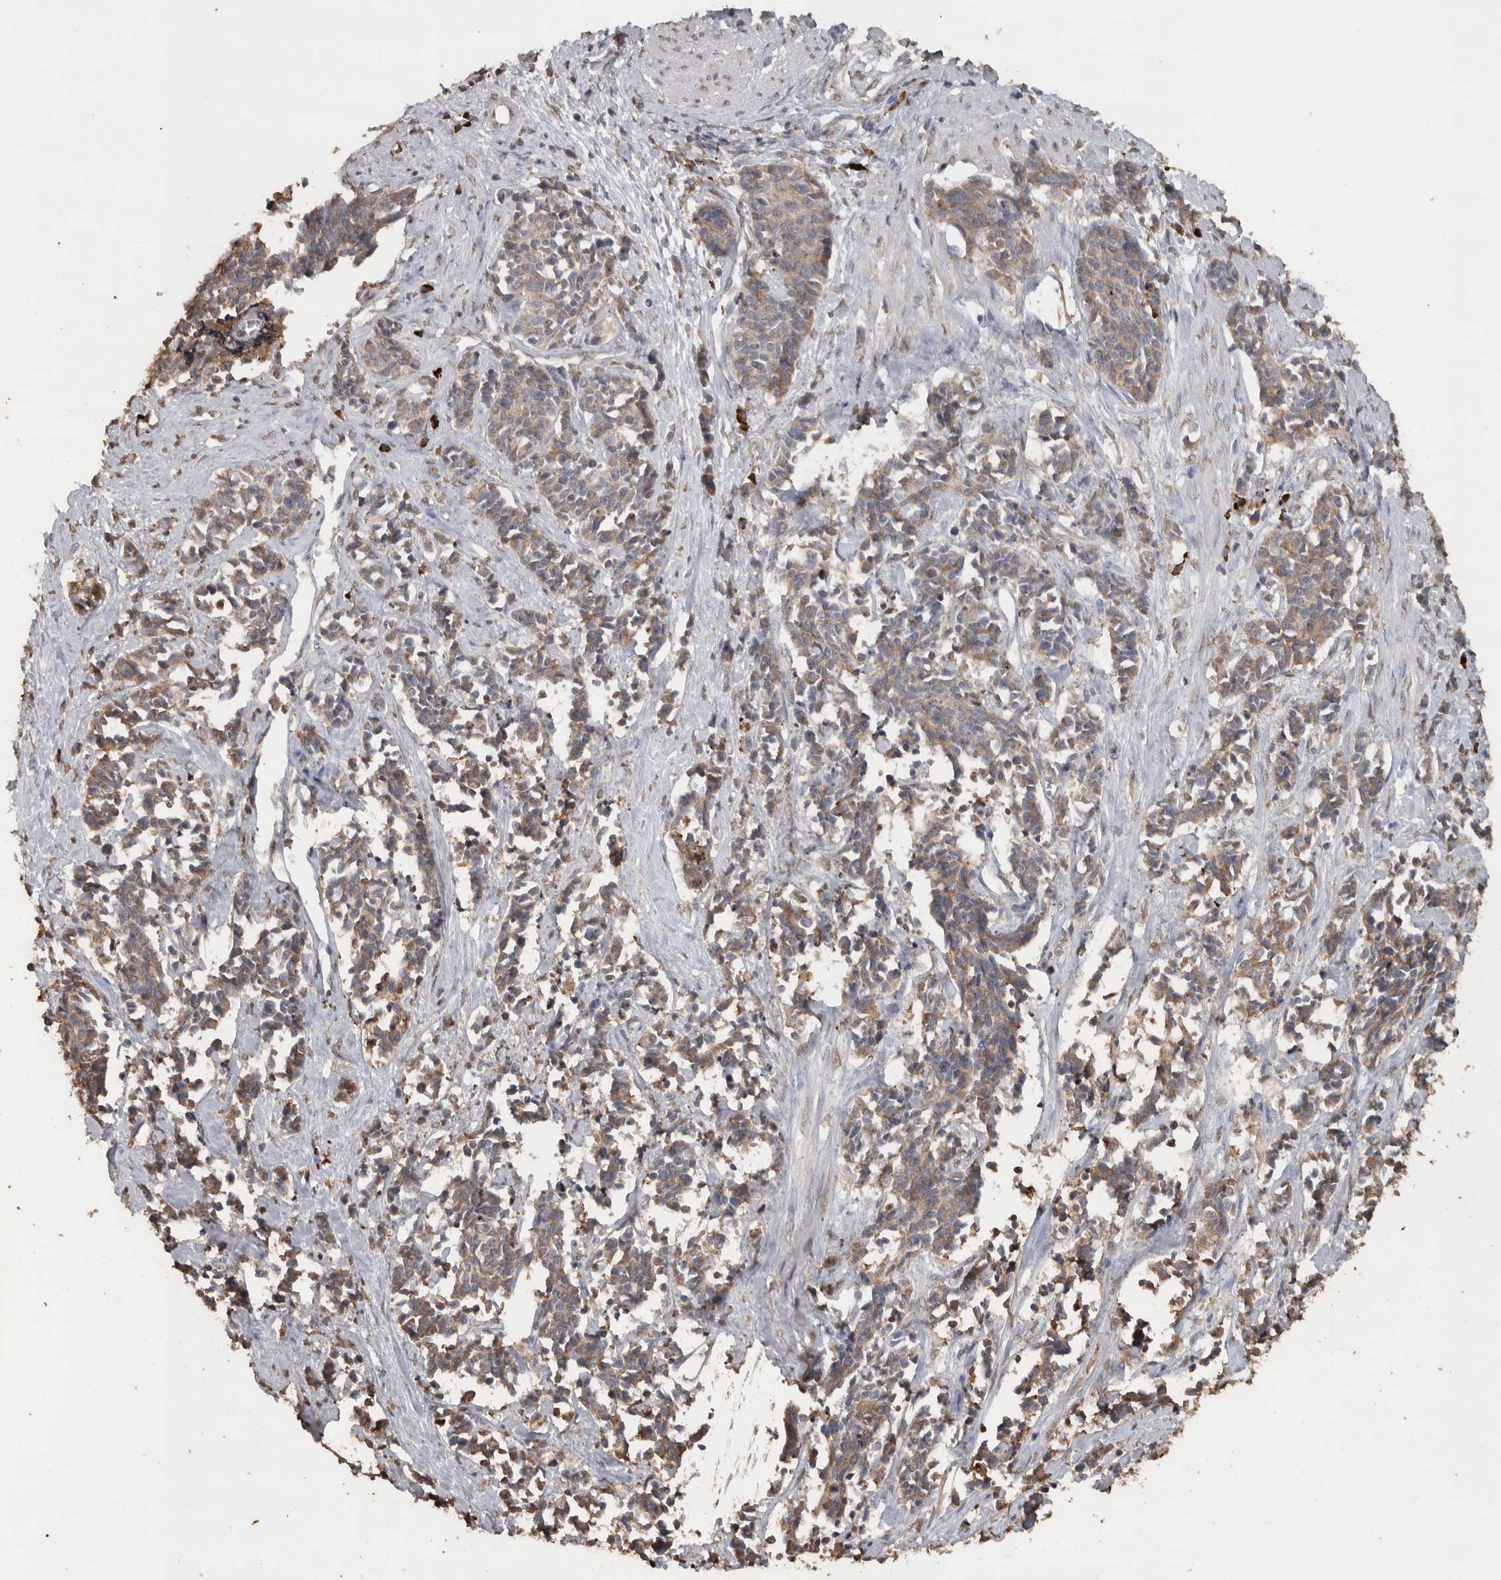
{"staining": {"intensity": "weak", "quantity": ">75%", "location": "cytoplasmic/membranous"}, "tissue": "cervical cancer", "cell_type": "Tumor cells", "image_type": "cancer", "snomed": [{"axis": "morphology", "description": "Squamous cell carcinoma, NOS"}, {"axis": "topography", "description": "Cervix"}], "caption": "The image displays immunohistochemical staining of cervical squamous cell carcinoma. There is weak cytoplasmic/membranous staining is identified in approximately >75% of tumor cells. (DAB = brown stain, brightfield microscopy at high magnification).", "gene": "CRELD2", "patient": {"sex": "female", "age": 35}}